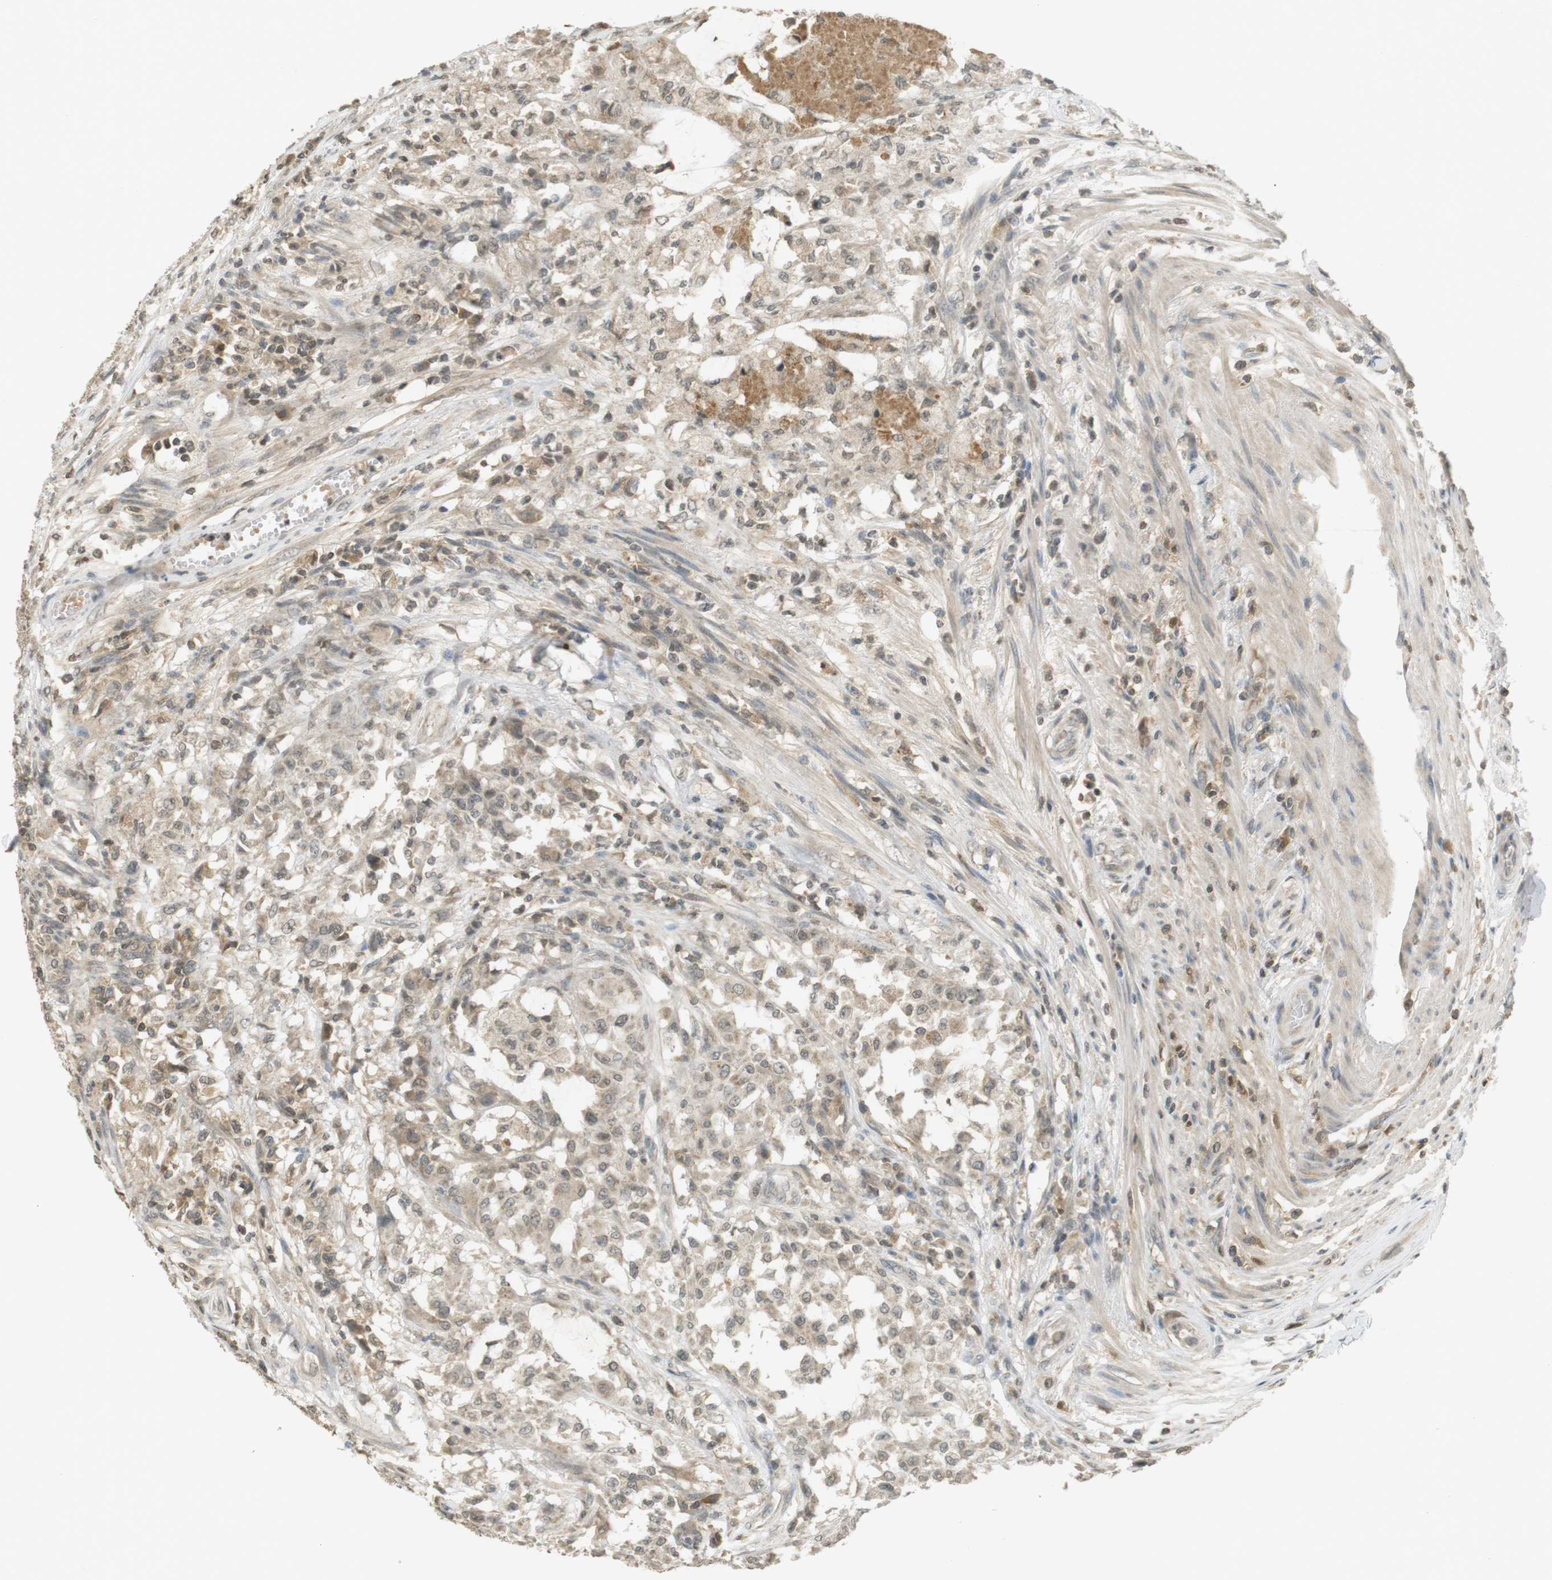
{"staining": {"intensity": "weak", "quantity": "<25%", "location": "cytoplasmic/membranous,nuclear"}, "tissue": "colorectal cancer", "cell_type": "Tumor cells", "image_type": "cancer", "snomed": [{"axis": "morphology", "description": "Normal tissue, NOS"}, {"axis": "morphology", "description": "Adenocarcinoma, NOS"}, {"axis": "topography", "description": "Rectum"}, {"axis": "topography", "description": "Peripheral nerve tissue"}], "caption": "DAB (3,3'-diaminobenzidine) immunohistochemical staining of human colorectal cancer (adenocarcinoma) demonstrates no significant positivity in tumor cells.", "gene": "SRR", "patient": {"sex": "male", "age": 92}}